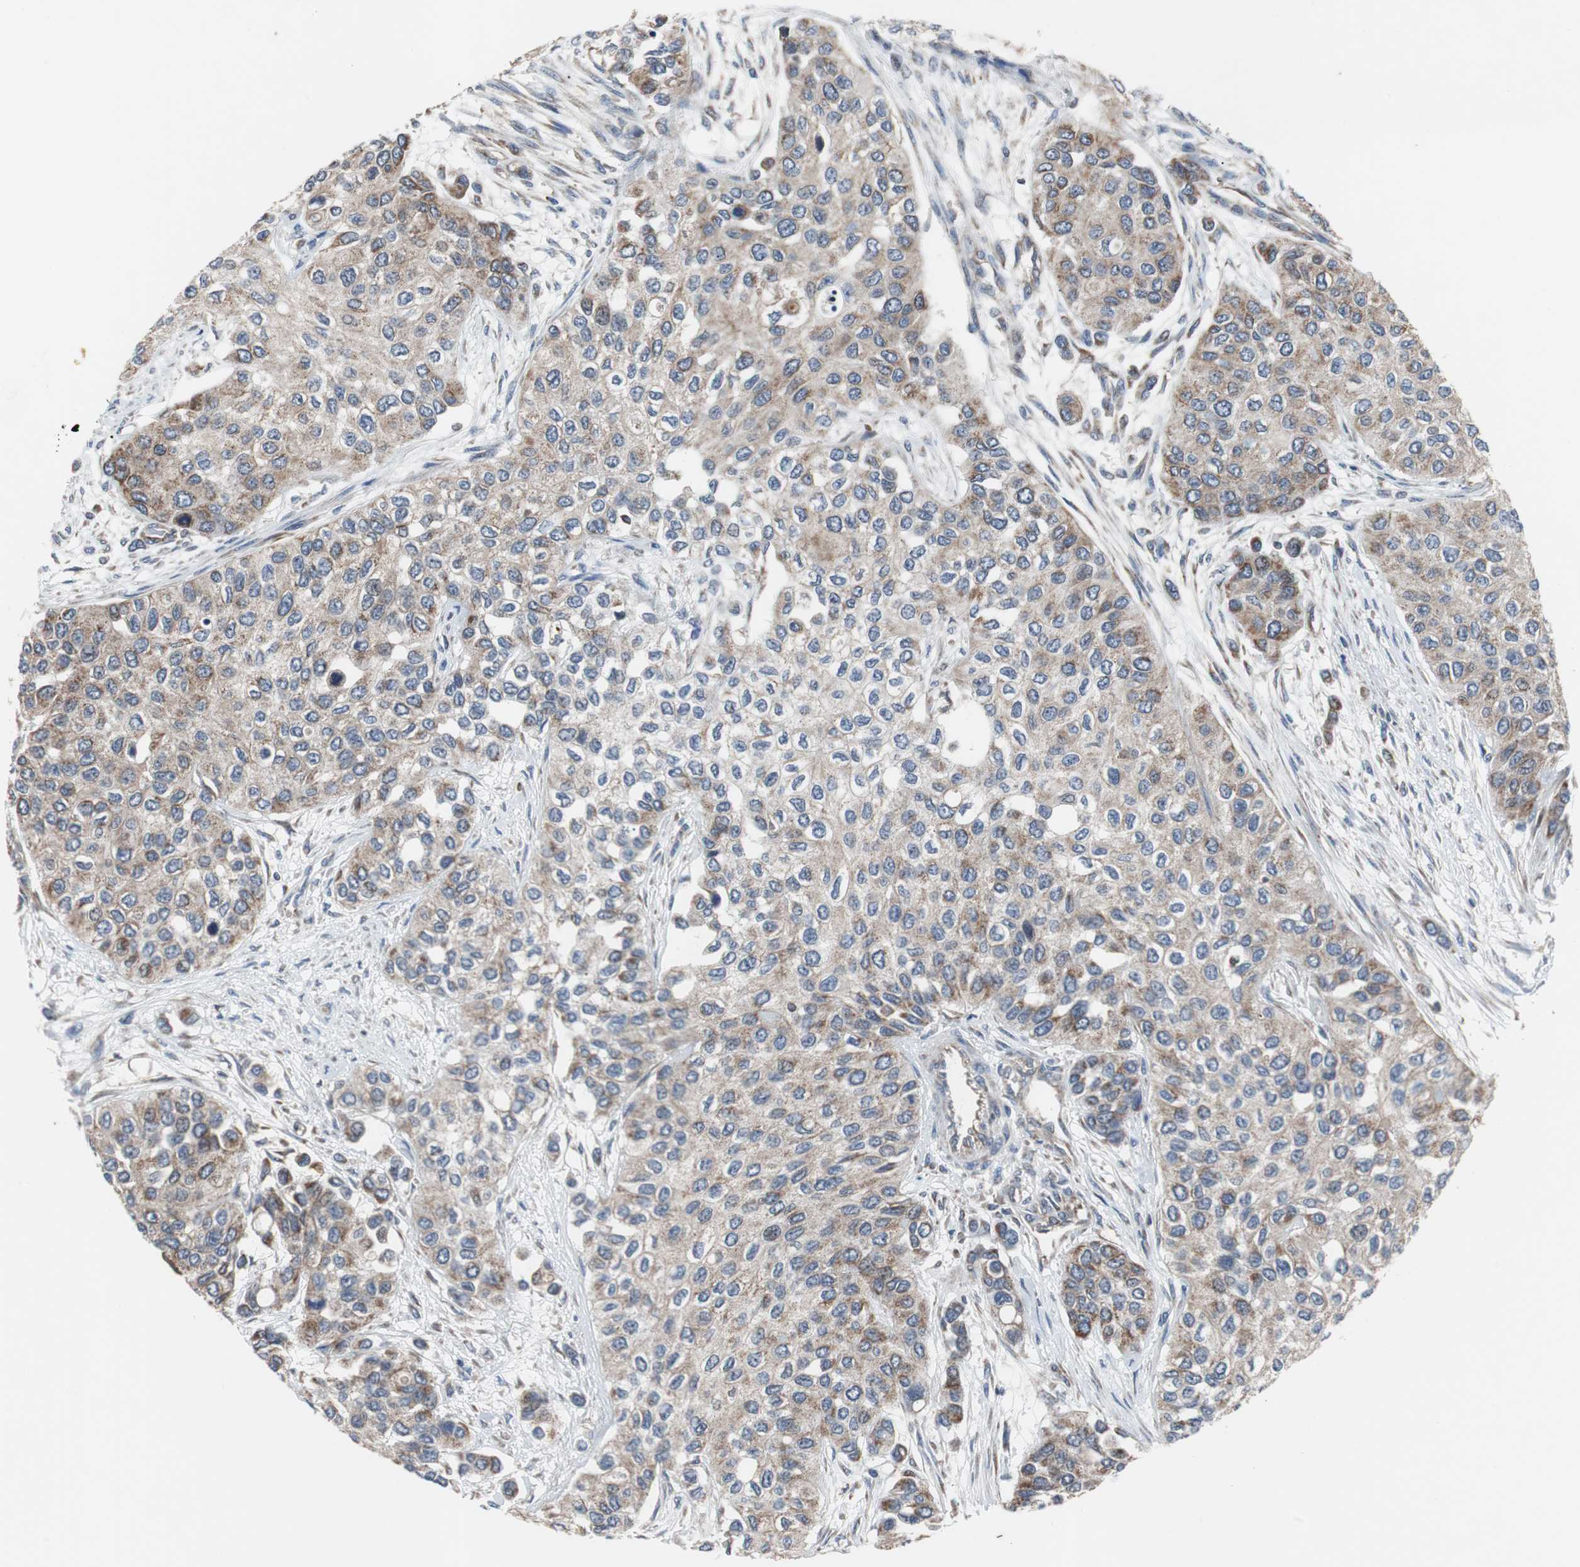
{"staining": {"intensity": "weak", "quantity": ">75%", "location": "cytoplasmic/membranous"}, "tissue": "urothelial cancer", "cell_type": "Tumor cells", "image_type": "cancer", "snomed": [{"axis": "morphology", "description": "Urothelial carcinoma, High grade"}, {"axis": "topography", "description": "Urinary bladder"}], "caption": "Urothelial cancer stained with a protein marker demonstrates weak staining in tumor cells.", "gene": "ACTR3", "patient": {"sex": "female", "age": 56}}